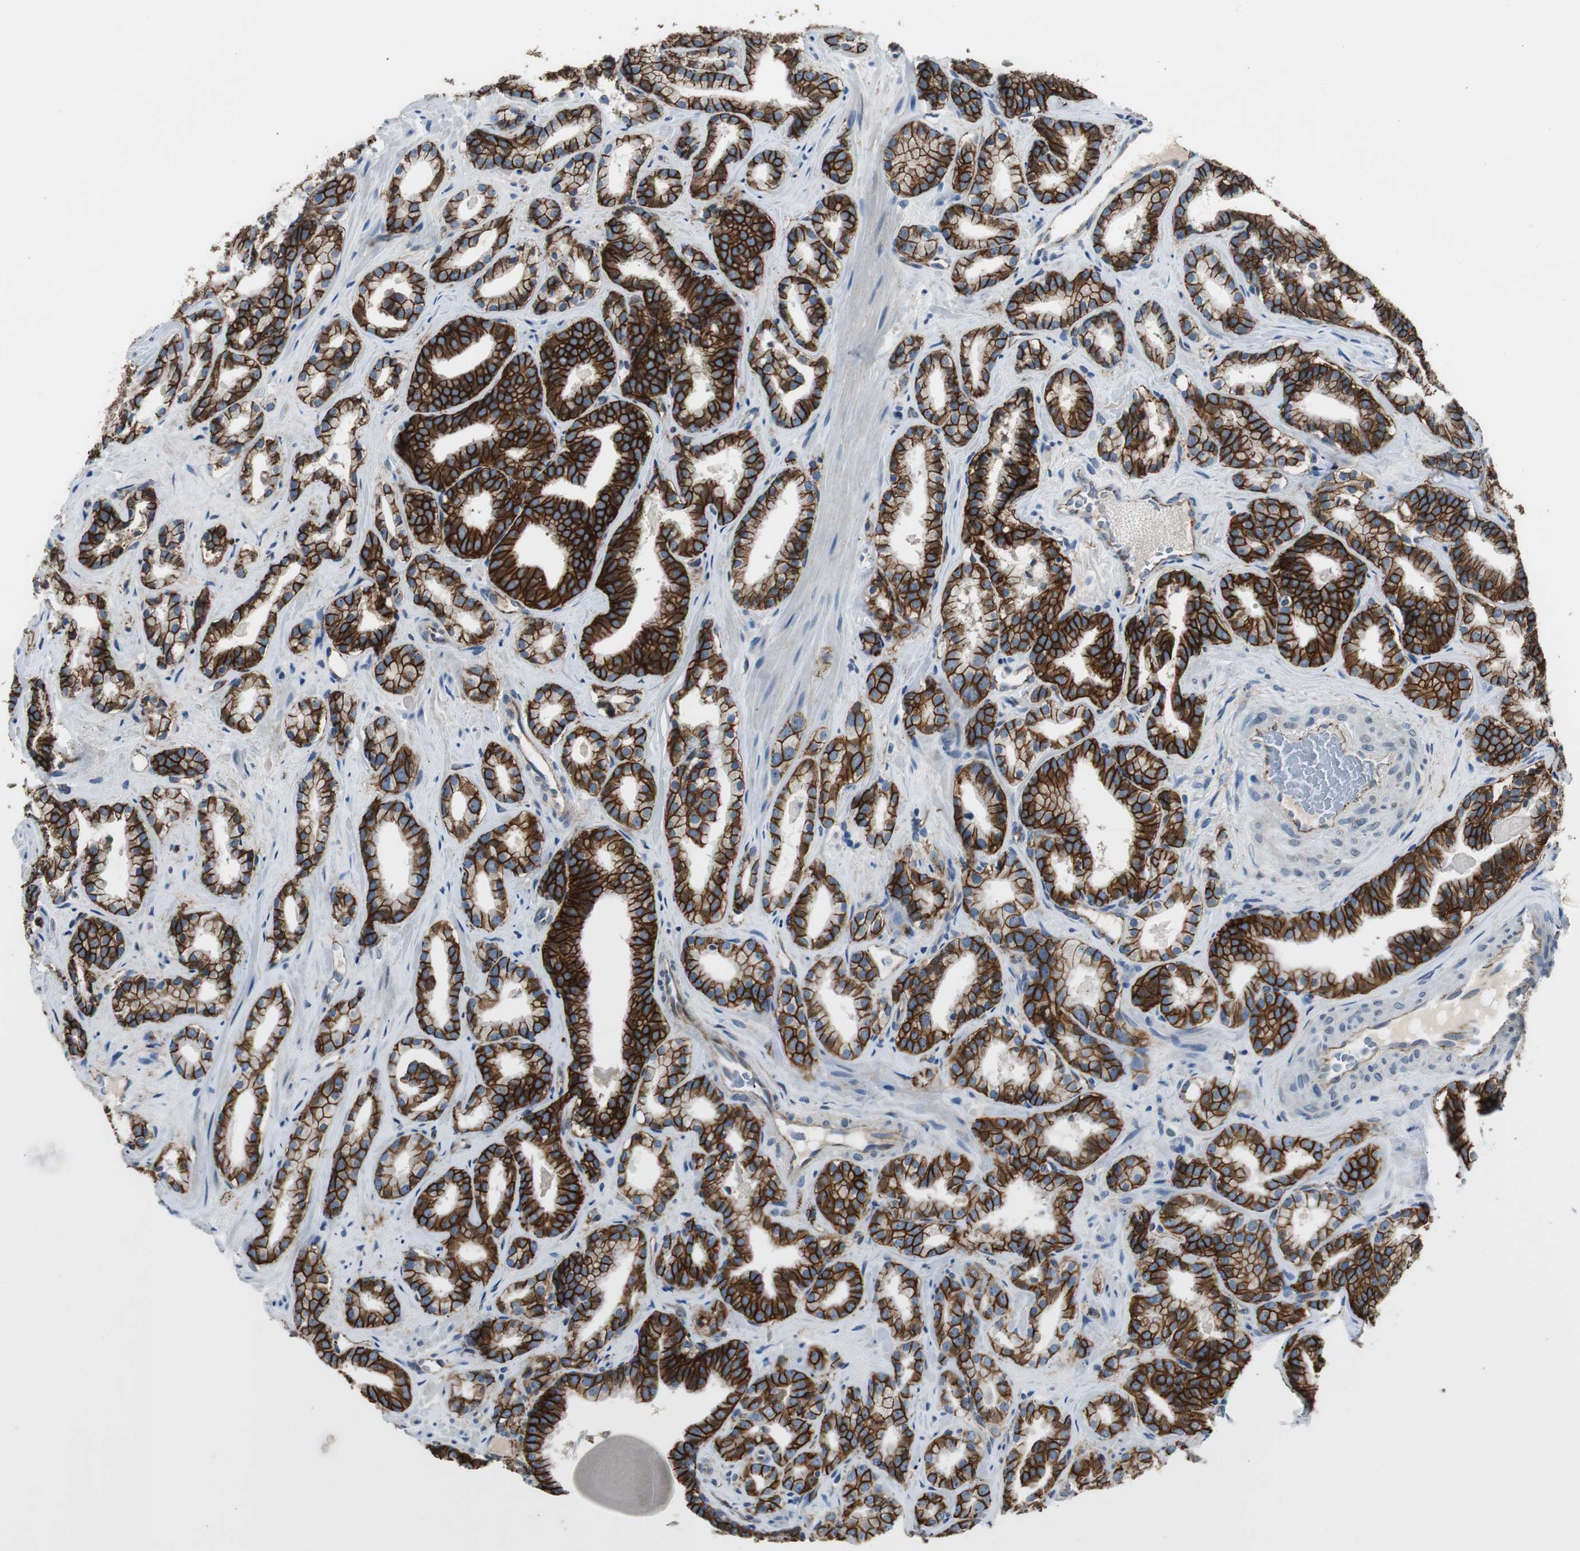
{"staining": {"intensity": "strong", "quantity": ">75%", "location": "cytoplasmic/membranous"}, "tissue": "prostate cancer", "cell_type": "Tumor cells", "image_type": "cancer", "snomed": [{"axis": "morphology", "description": "Adenocarcinoma, Low grade"}, {"axis": "topography", "description": "Prostate"}], "caption": "Protein expression analysis of human prostate cancer (adenocarcinoma (low-grade)) reveals strong cytoplasmic/membranous staining in about >75% of tumor cells. The staining is performed using DAB brown chromogen to label protein expression. The nuclei are counter-stained blue using hematoxylin.", "gene": "STXBP4", "patient": {"sex": "male", "age": 63}}